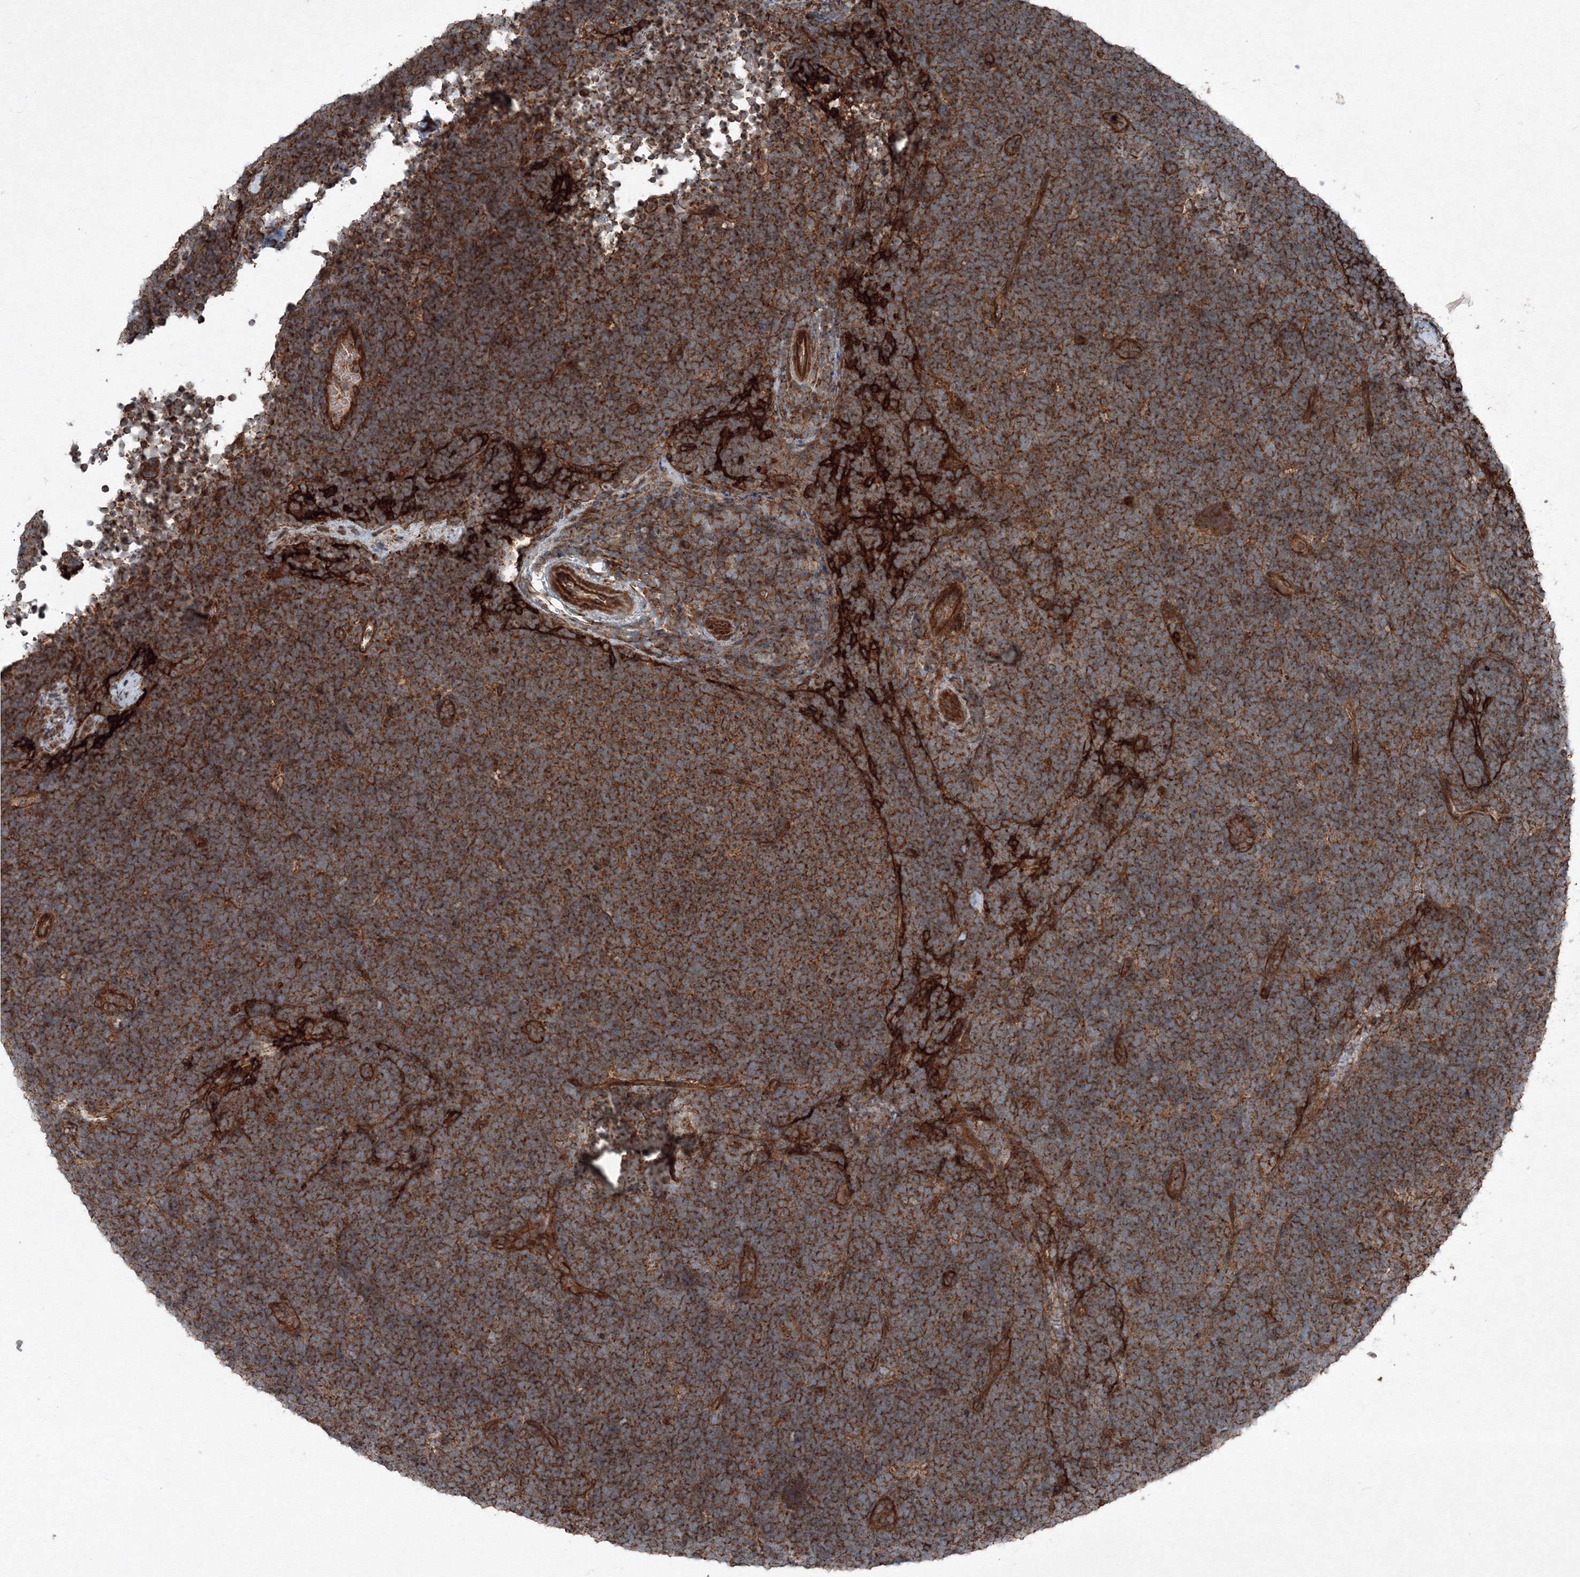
{"staining": {"intensity": "strong", "quantity": ">75%", "location": "cytoplasmic/membranous"}, "tissue": "lymphoma", "cell_type": "Tumor cells", "image_type": "cancer", "snomed": [{"axis": "morphology", "description": "Malignant lymphoma, non-Hodgkin's type, High grade"}, {"axis": "topography", "description": "Lymph node"}], "caption": "Immunohistochemical staining of human lymphoma shows high levels of strong cytoplasmic/membranous expression in approximately >75% of tumor cells.", "gene": "COPS7B", "patient": {"sex": "male", "age": 13}}